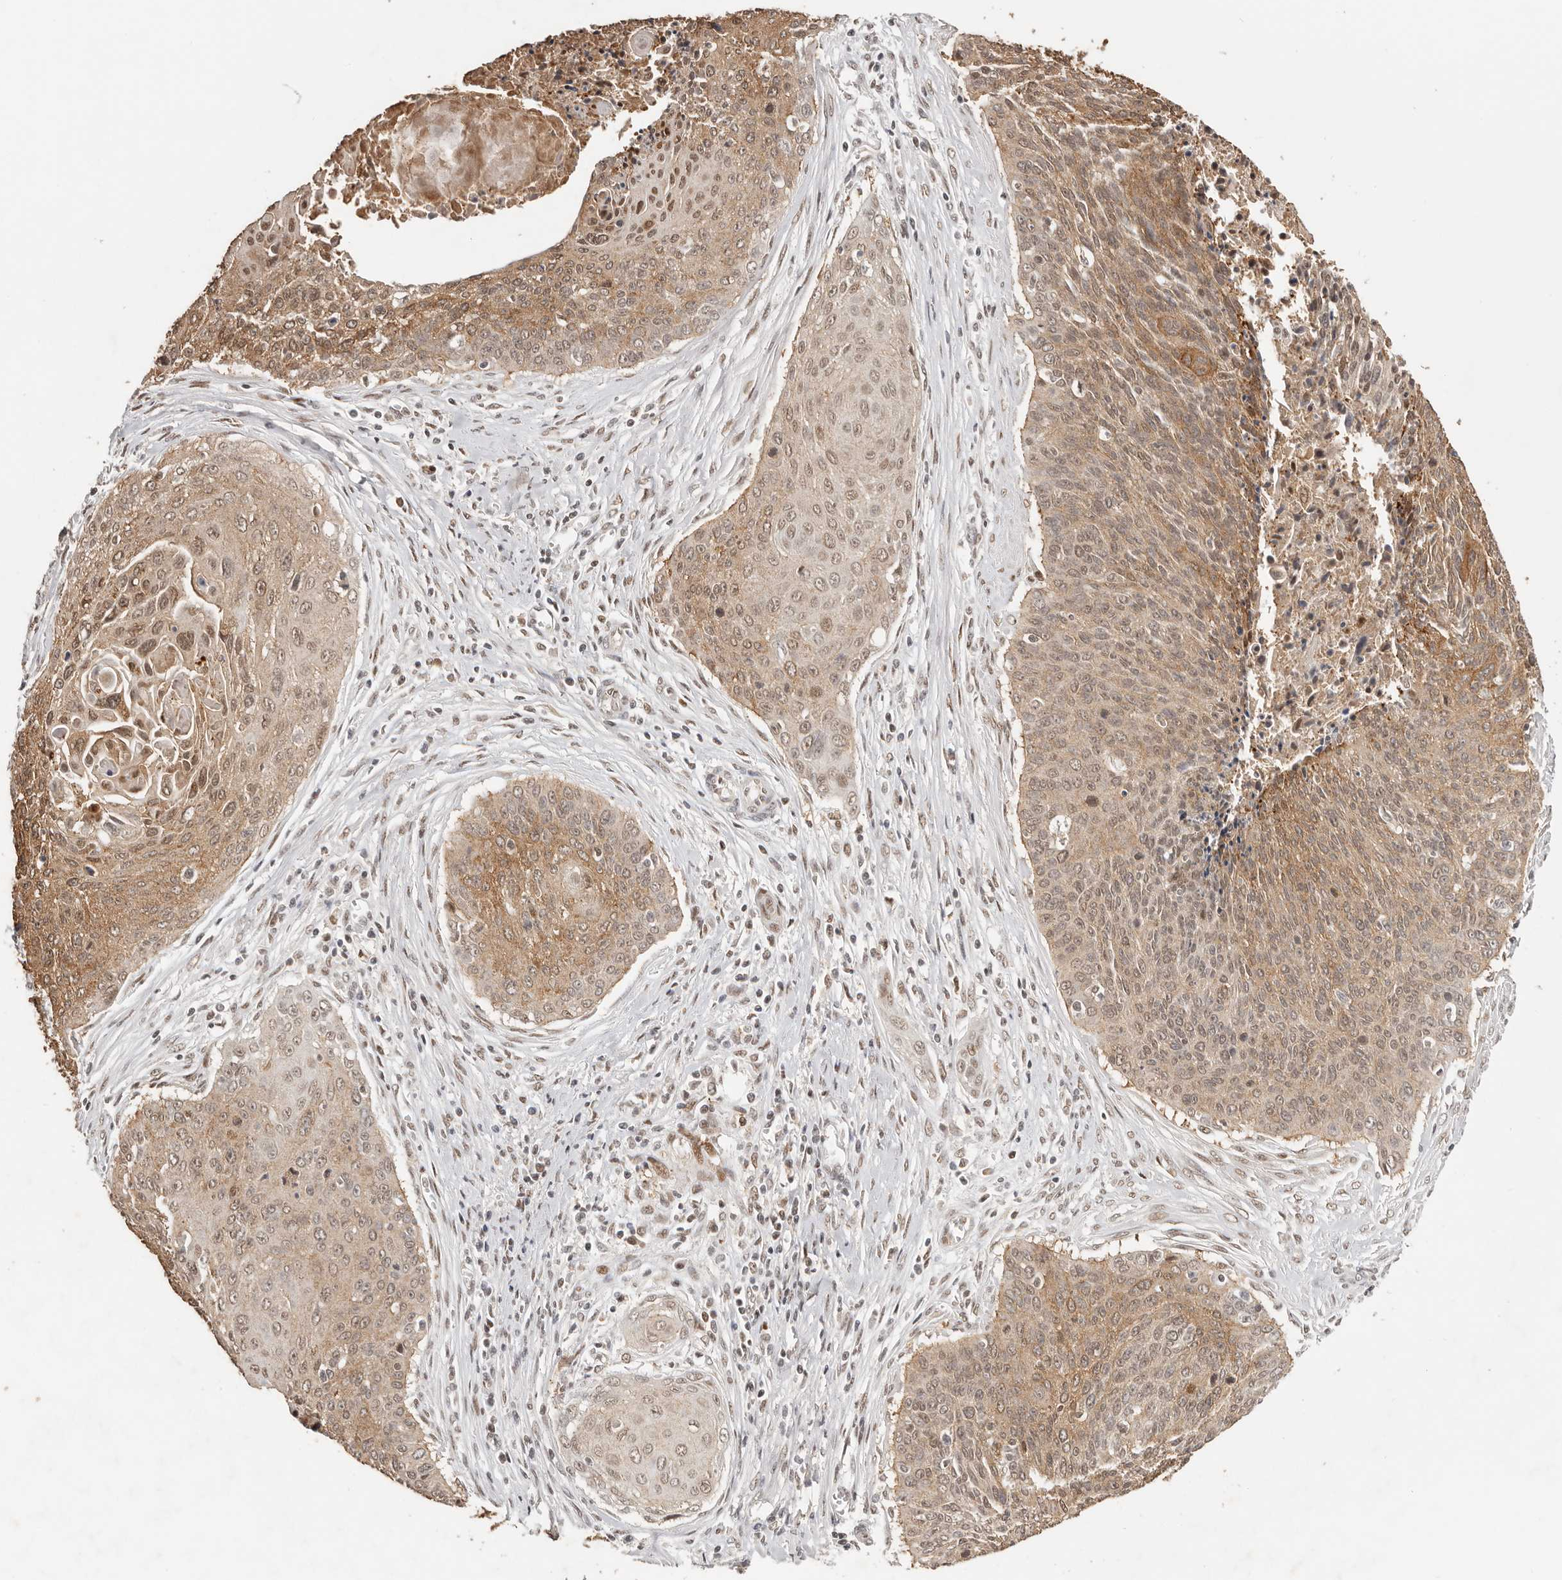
{"staining": {"intensity": "strong", "quantity": "25%-75%", "location": "cytoplasmic/membranous,nuclear"}, "tissue": "cervical cancer", "cell_type": "Tumor cells", "image_type": "cancer", "snomed": [{"axis": "morphology", "description": "Squamous cell carcinoma, NOS"}, {"axis": "topography", "description": "Cervix"}], "caption": "IHC staining of cervical cancer (squamous cell carcinoma), which exhibits high levels of strong cytoplasmic/membranous and nuclear positivity in approximately 25%-75% of tumor cells indicating strong cytoplasmic/membranous and nuclear protein expression. The staining was performed using DAB (brown) for protein detection and nuclei were counterstained in hematoxylin (blue).", "gene": "SEC14L1", "patient": {"sex": "female", "age": 55}}